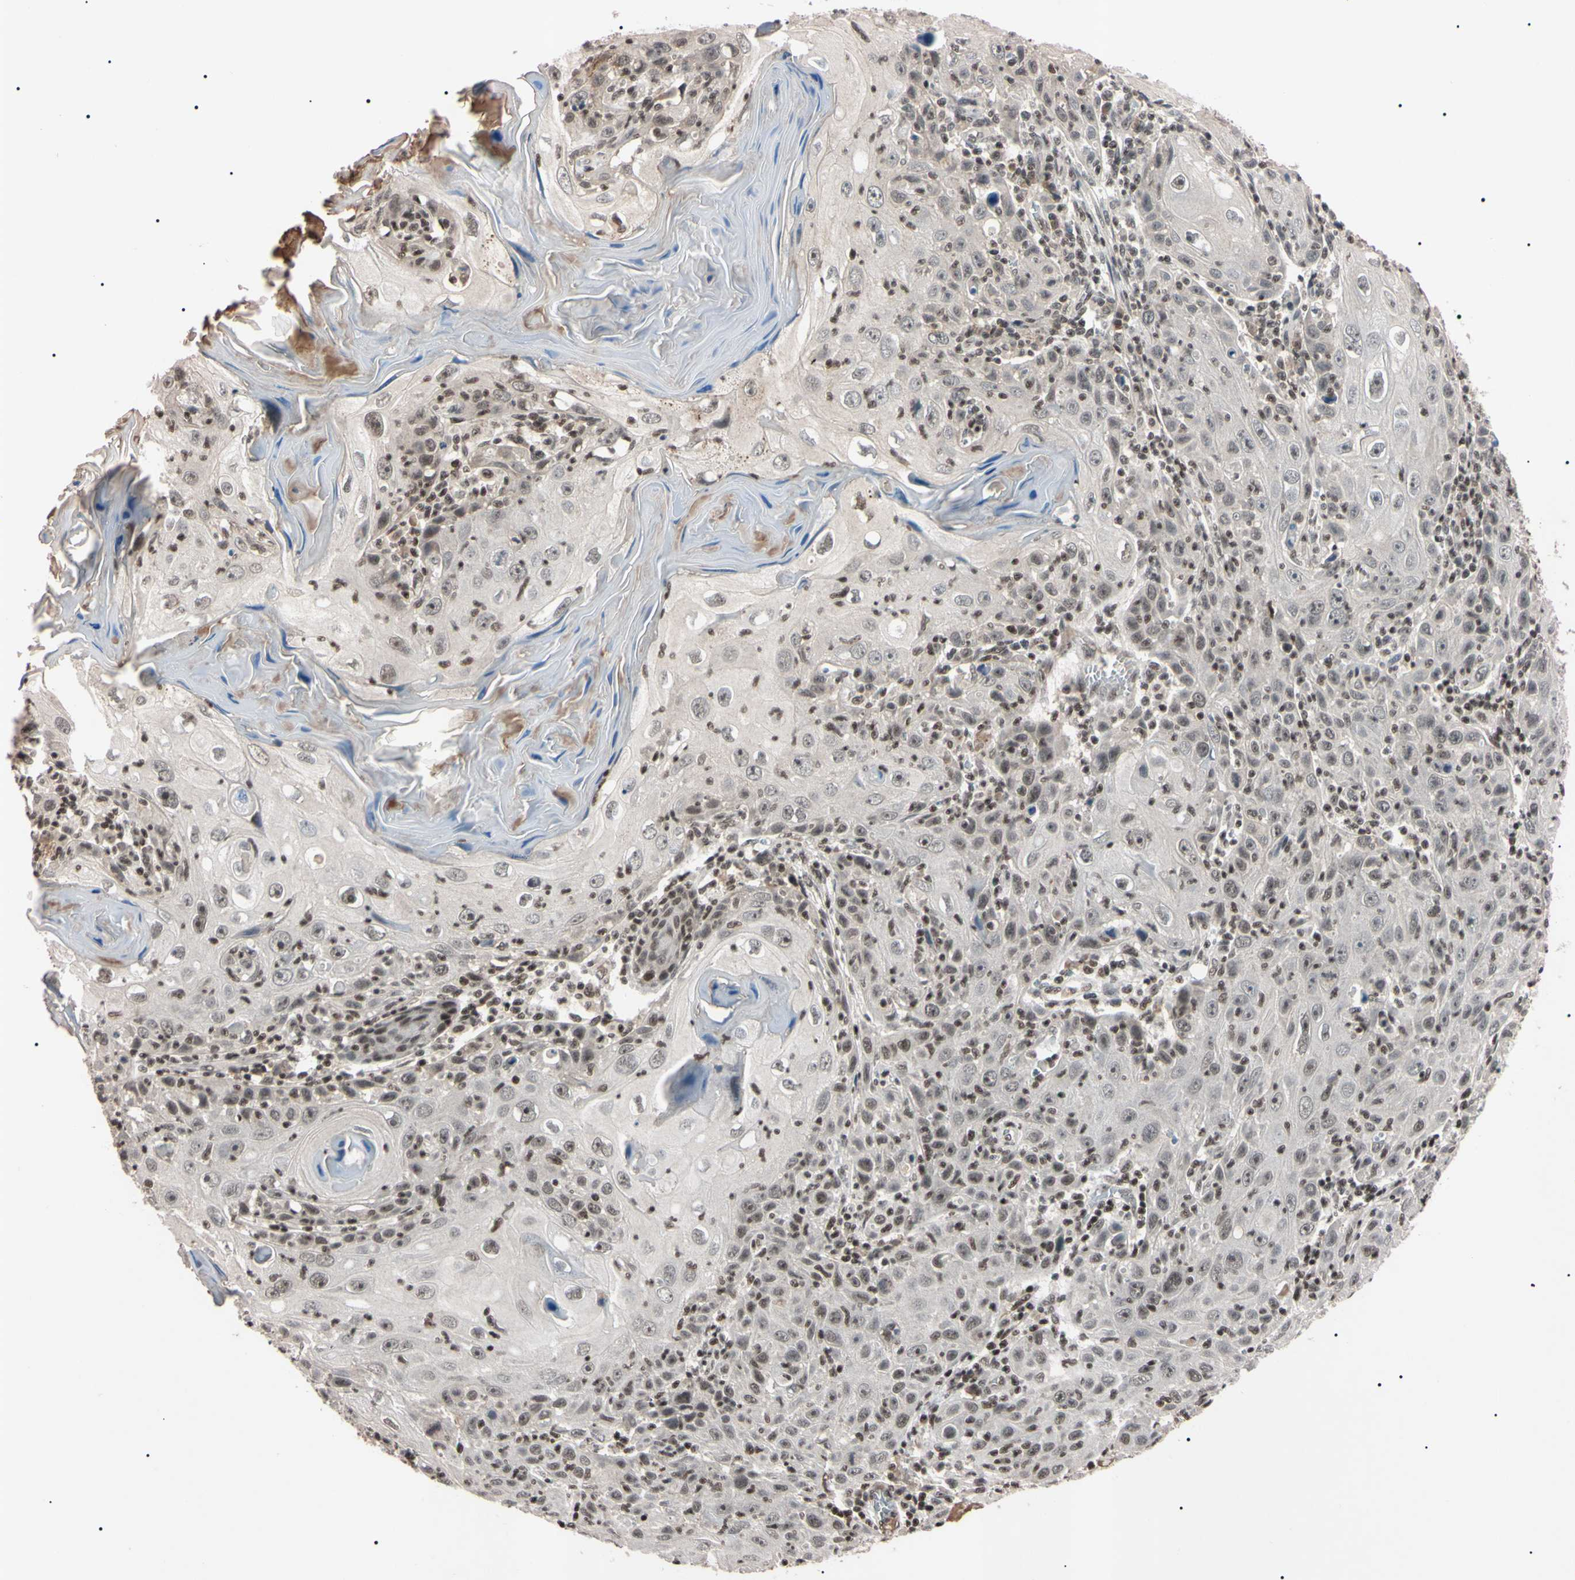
{"staining": {"intensity": "weak", "quantity": "25%-75%", "location": "nuclear"}, "tissue": "skin cancer", "cell_type": "Tumor cells", "image_type": "cancer", "snomed": [{"axis": "morphology", "description": "Squamous cell carcinoma, NOS"}, {"axis": "topography", "description": "Skin"}], "caption": "Skin squamous cell carcinoma stained with IHC demonstrates weak nuclear staining in about 25%-75% of tumor cells.", "gene": "YY1", "patient": {"sex": "female", "age": 88}}